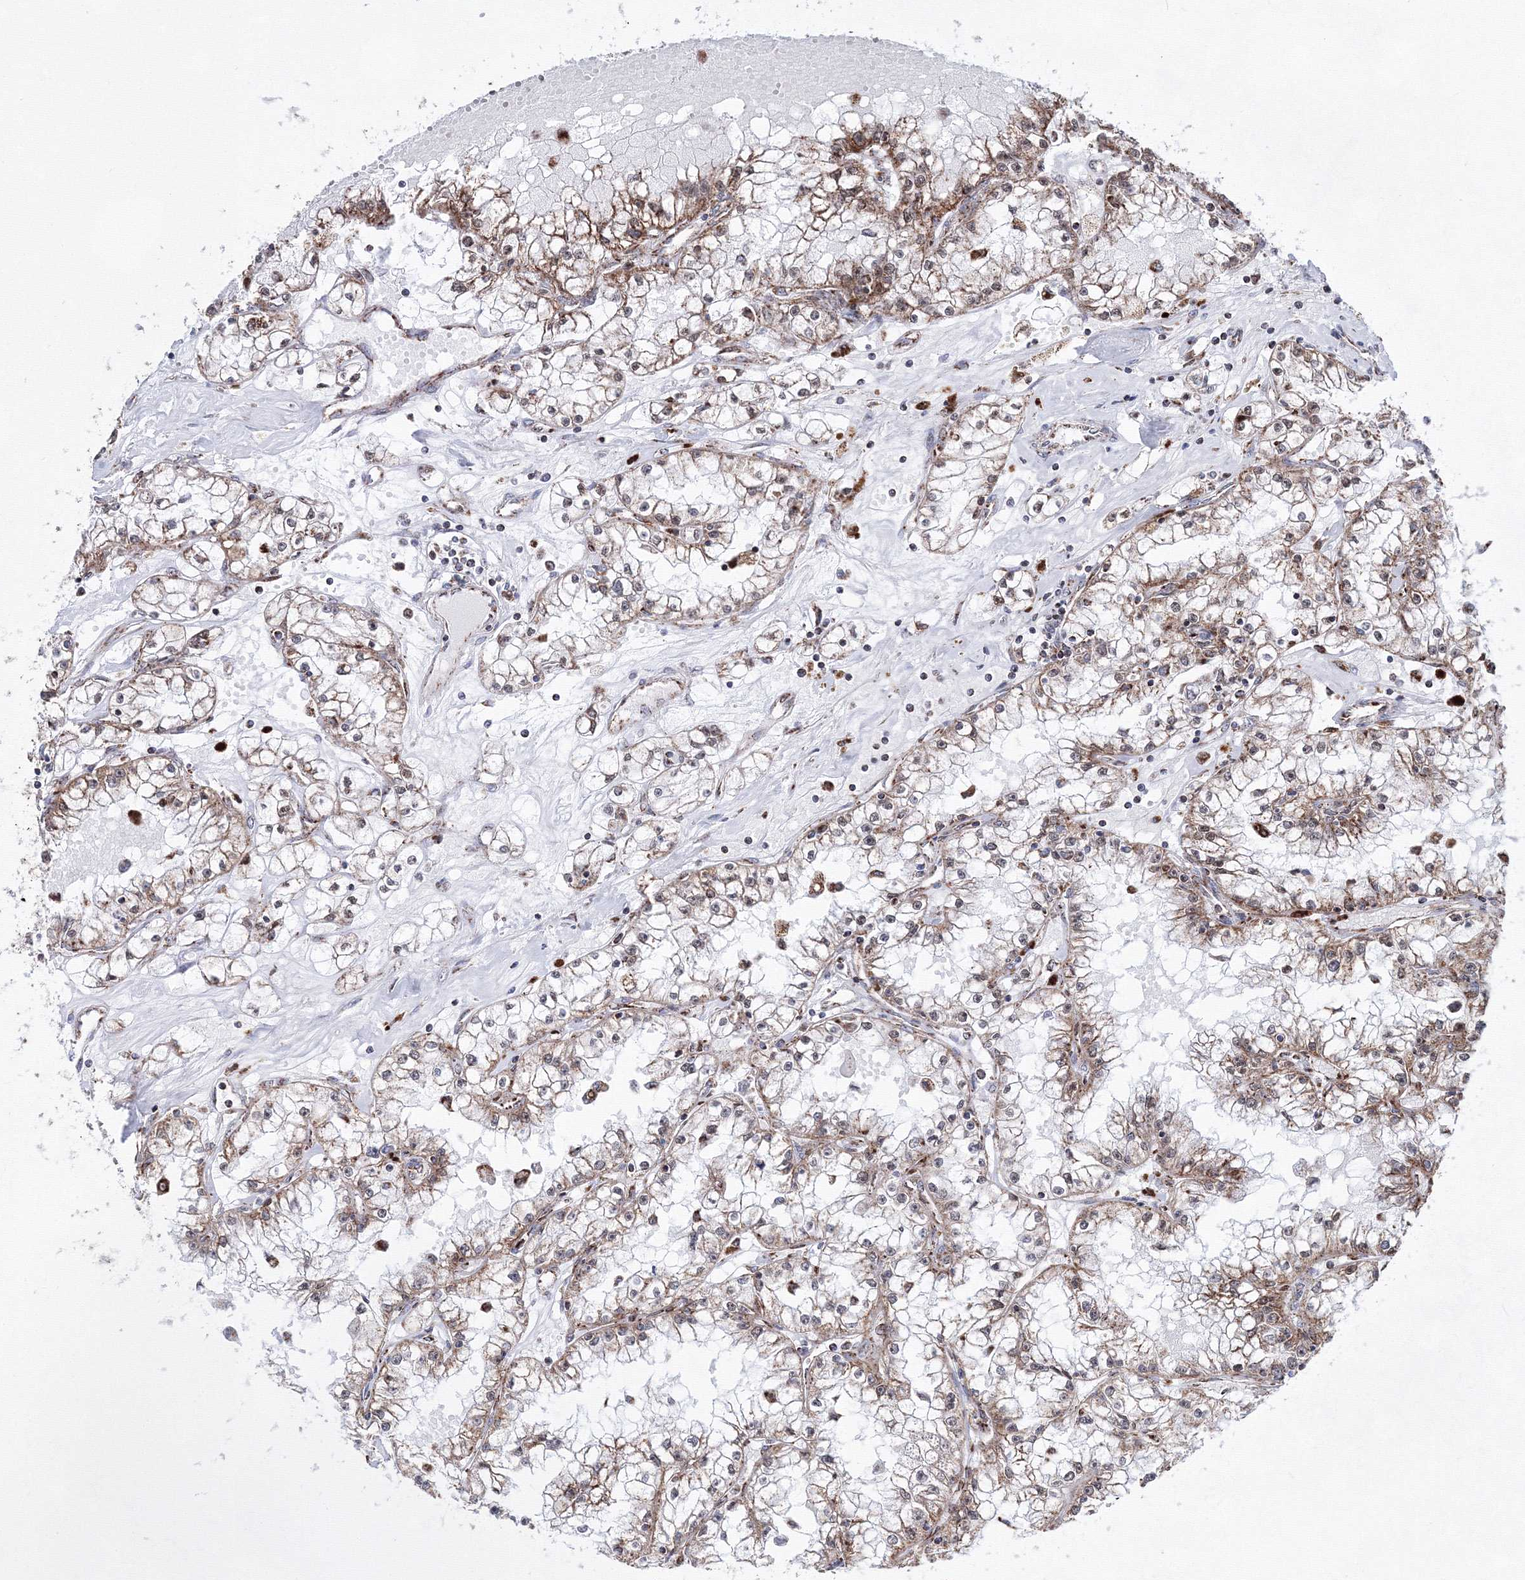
{"staining": {"intensity": "moderate", "quantity": ">75%", "location": "cytoplasmic/membranous"}, "tissue": "renal cancer", "cell_type": "Tumor cells", "image_type": "cancer", "snomed": [{"axis": "morphology", "description": "Adenocarcinoma, NOS"}, {"axis": "topography", "description": "Kidney"}], "caption": "There is medium levels of moderate cytoplasmic/membranous staining in tumor cells of adenocarcinoma (renal), as demonstrated by immunohistochemical staining (brown color).", "gene": "HADHB", "patient": {"sex": "male", "age": 56}}